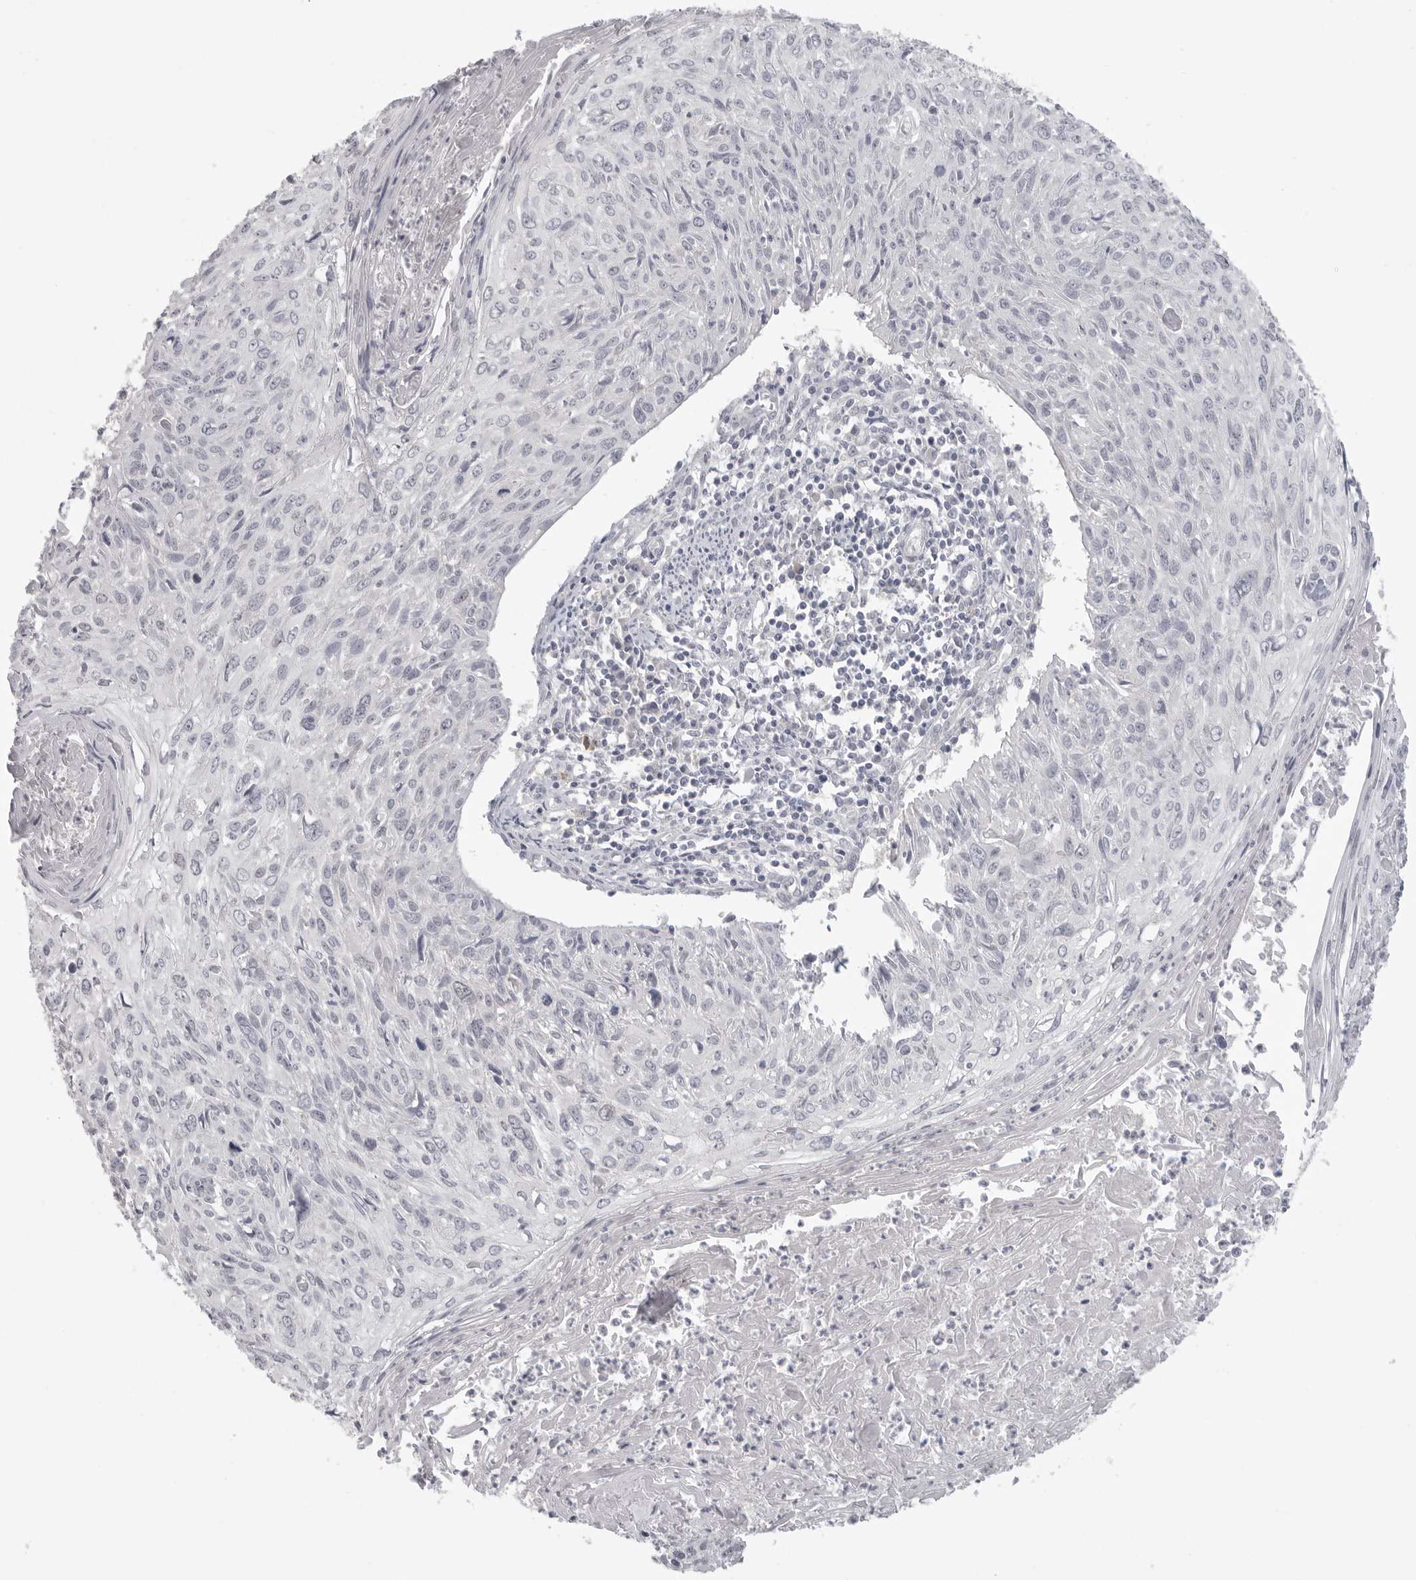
{"staining": {"intensity": "negative", "quantity": "none", "location": "none"}, "tissue": "cervical cancer", "cell_type": "Tumor cells", "image_type": "cancer", "snomed": [{"axis": "morphology", "description": "Squamous cell carcinoma, NOS"}, {"axis": "topography", "description": "Cervix"}], "caption": "DAB (3,3'-diaminobenzidine) immunohistochemical staining of squamous cell carcinoma (cervical) displays no significant positivity in tumor cells. The staining is performed using DAB (3,3'-diaminobenzidine) brown chromogen with nuclei counter-stained in using hematoxylin.", "gene": "HMGCS2", "patient": {"sex": "female", "age": 51}}